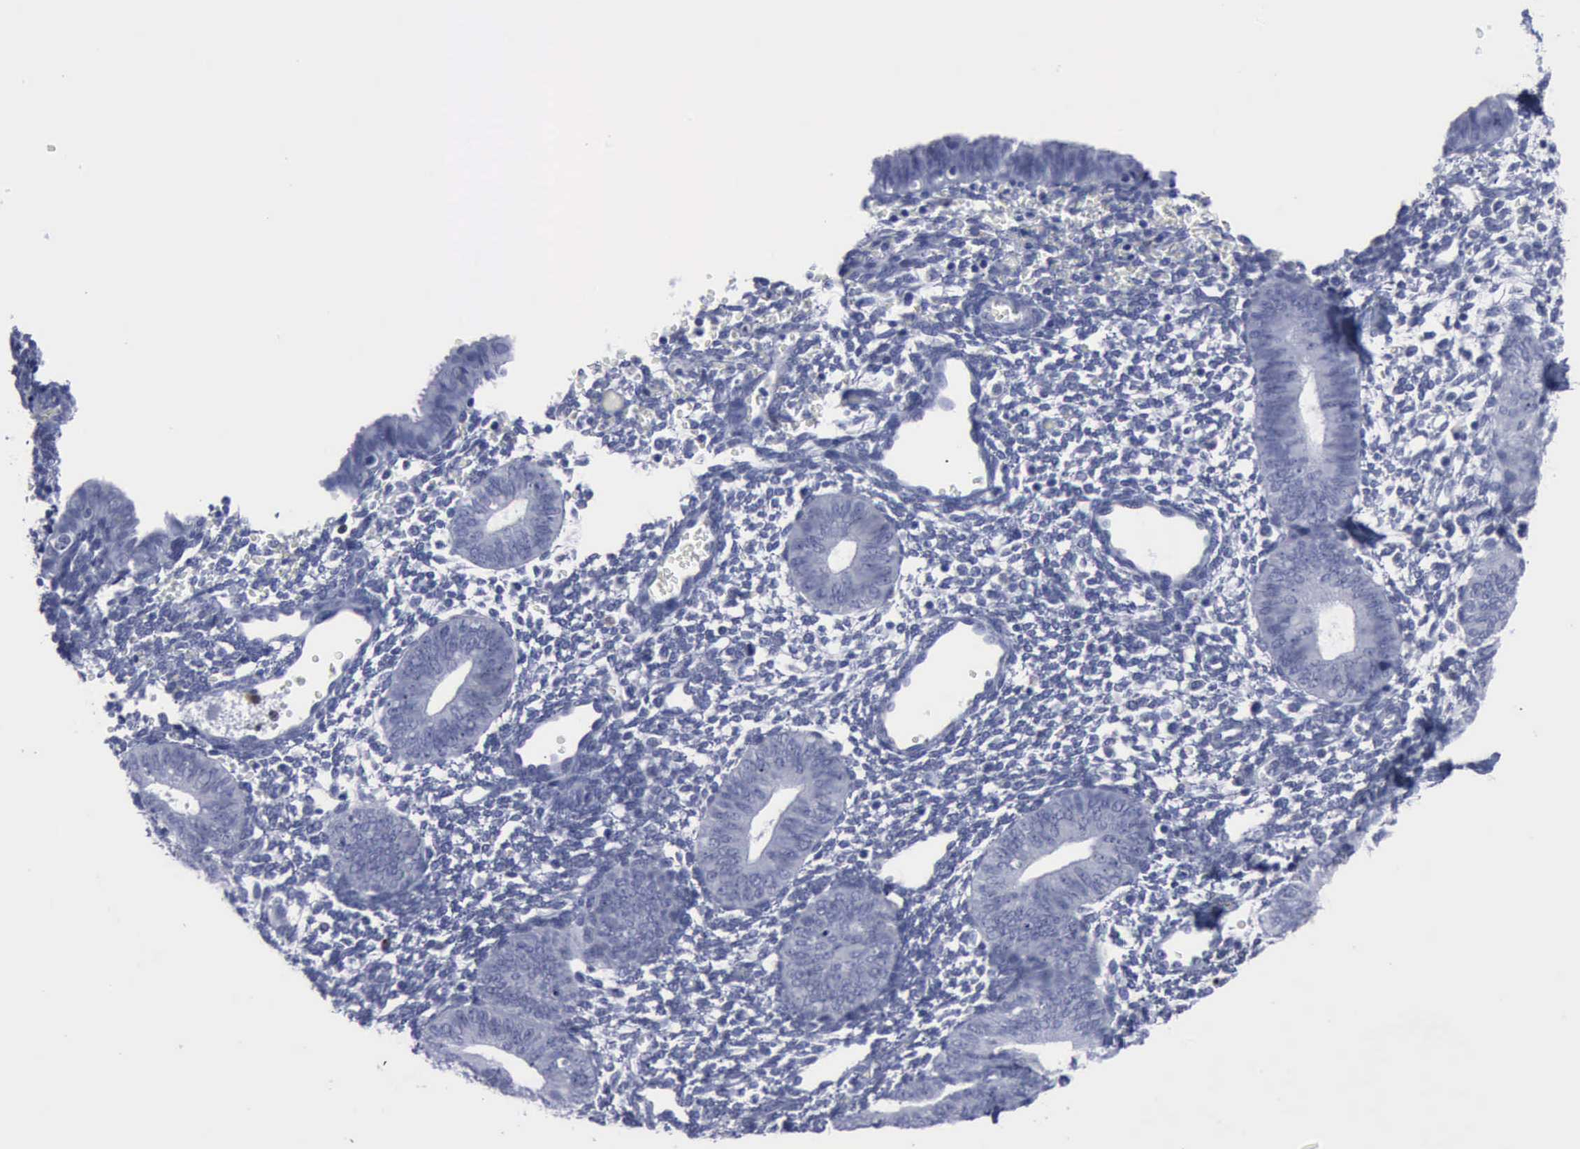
{"staining": {"intensity": "negative", "quantity": "none", "location": "none"}, "tissue": "endometrium", "cell_type": "Cells in endometrial stroma", "image_type": "normal", "snomed": [{"axis": "morphology", "description": "Normal tissue, NOS"}, {"axis": "topography", "description": "Endometrium"}], "caption": "IHC micrograph of unremarkable endometrium: endometrium stained with DAB (3,3'-diaminobenzidine) demonstrates no significant protein staining in cells in endometrial stroma. (Stains: DAB (3,3'-diaminobenzidine) immunohistochemistry with hematoxylin counter stain, Microscopy: brightfield microscopy at high magnification).", "gene": "CSTA", "patient": {"sex": "female", "age": 61}}